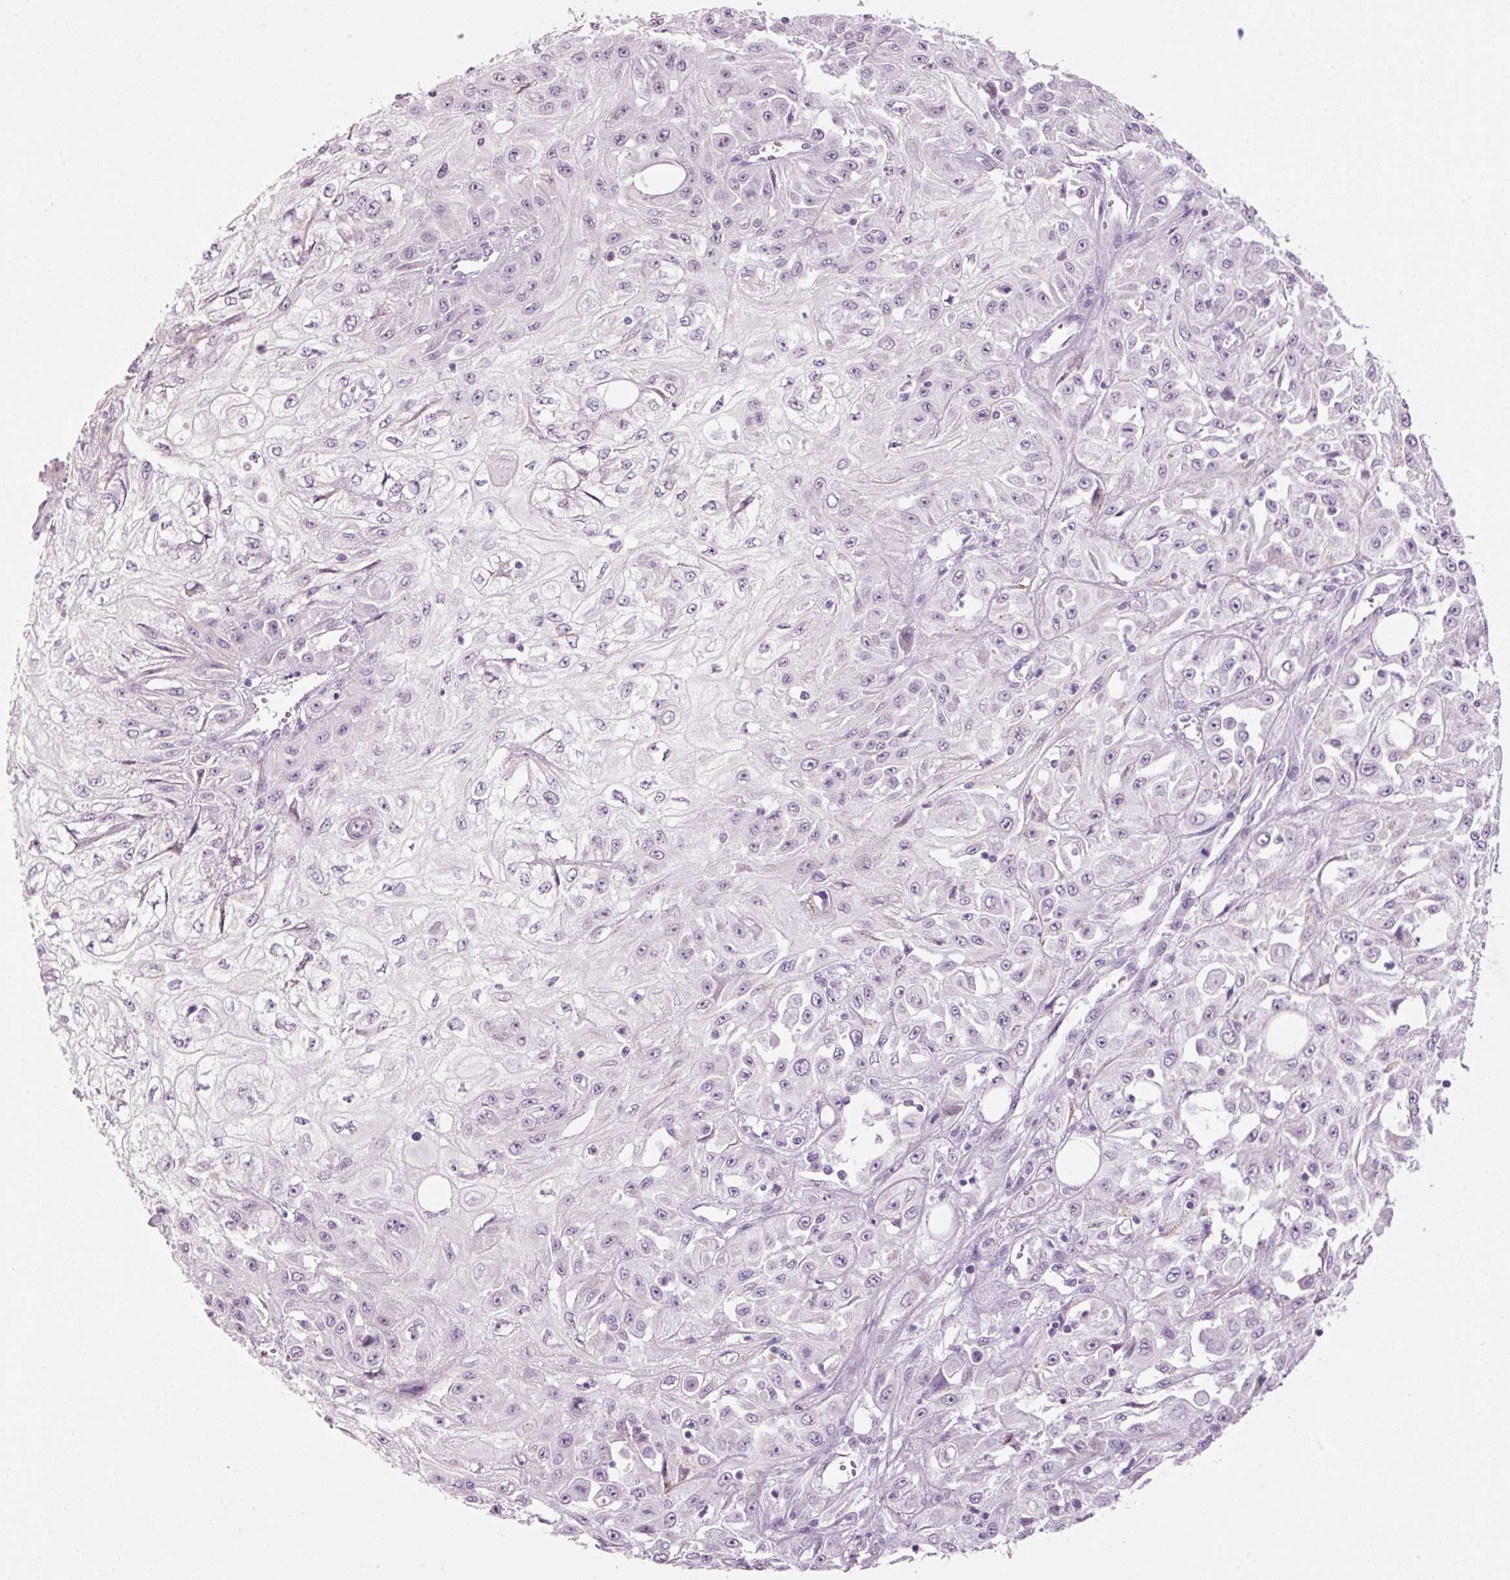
{"staining": {"intensity": "negative", "quantity": "none", "location": "none"}, "tissue": "skin cancer", "cell_type": "Tumor cells", "image_type": "cancer", "snomed": [{"axis": "morphology", "description": "Squamous cell carcinoma, NOS"}, {"axis": "morphology", "description": "Squamous cell carcinoma, metastatic, NOS"}, {"axis": "topography", "description": "Skin"}, {"axis": "topography", "description": "Lymph node"}], "caption": "Immunohistochemistry (IHC) micrograph of neoplastic tissue: skin cancer (squamous cell carcinoma) stained with DAB (3,3'-diaminobenzidine) shows no significant protein positivity in tumor cells.", "gene": "ANKRD20A1", "patient": {"sex": "male", "age": 75}}